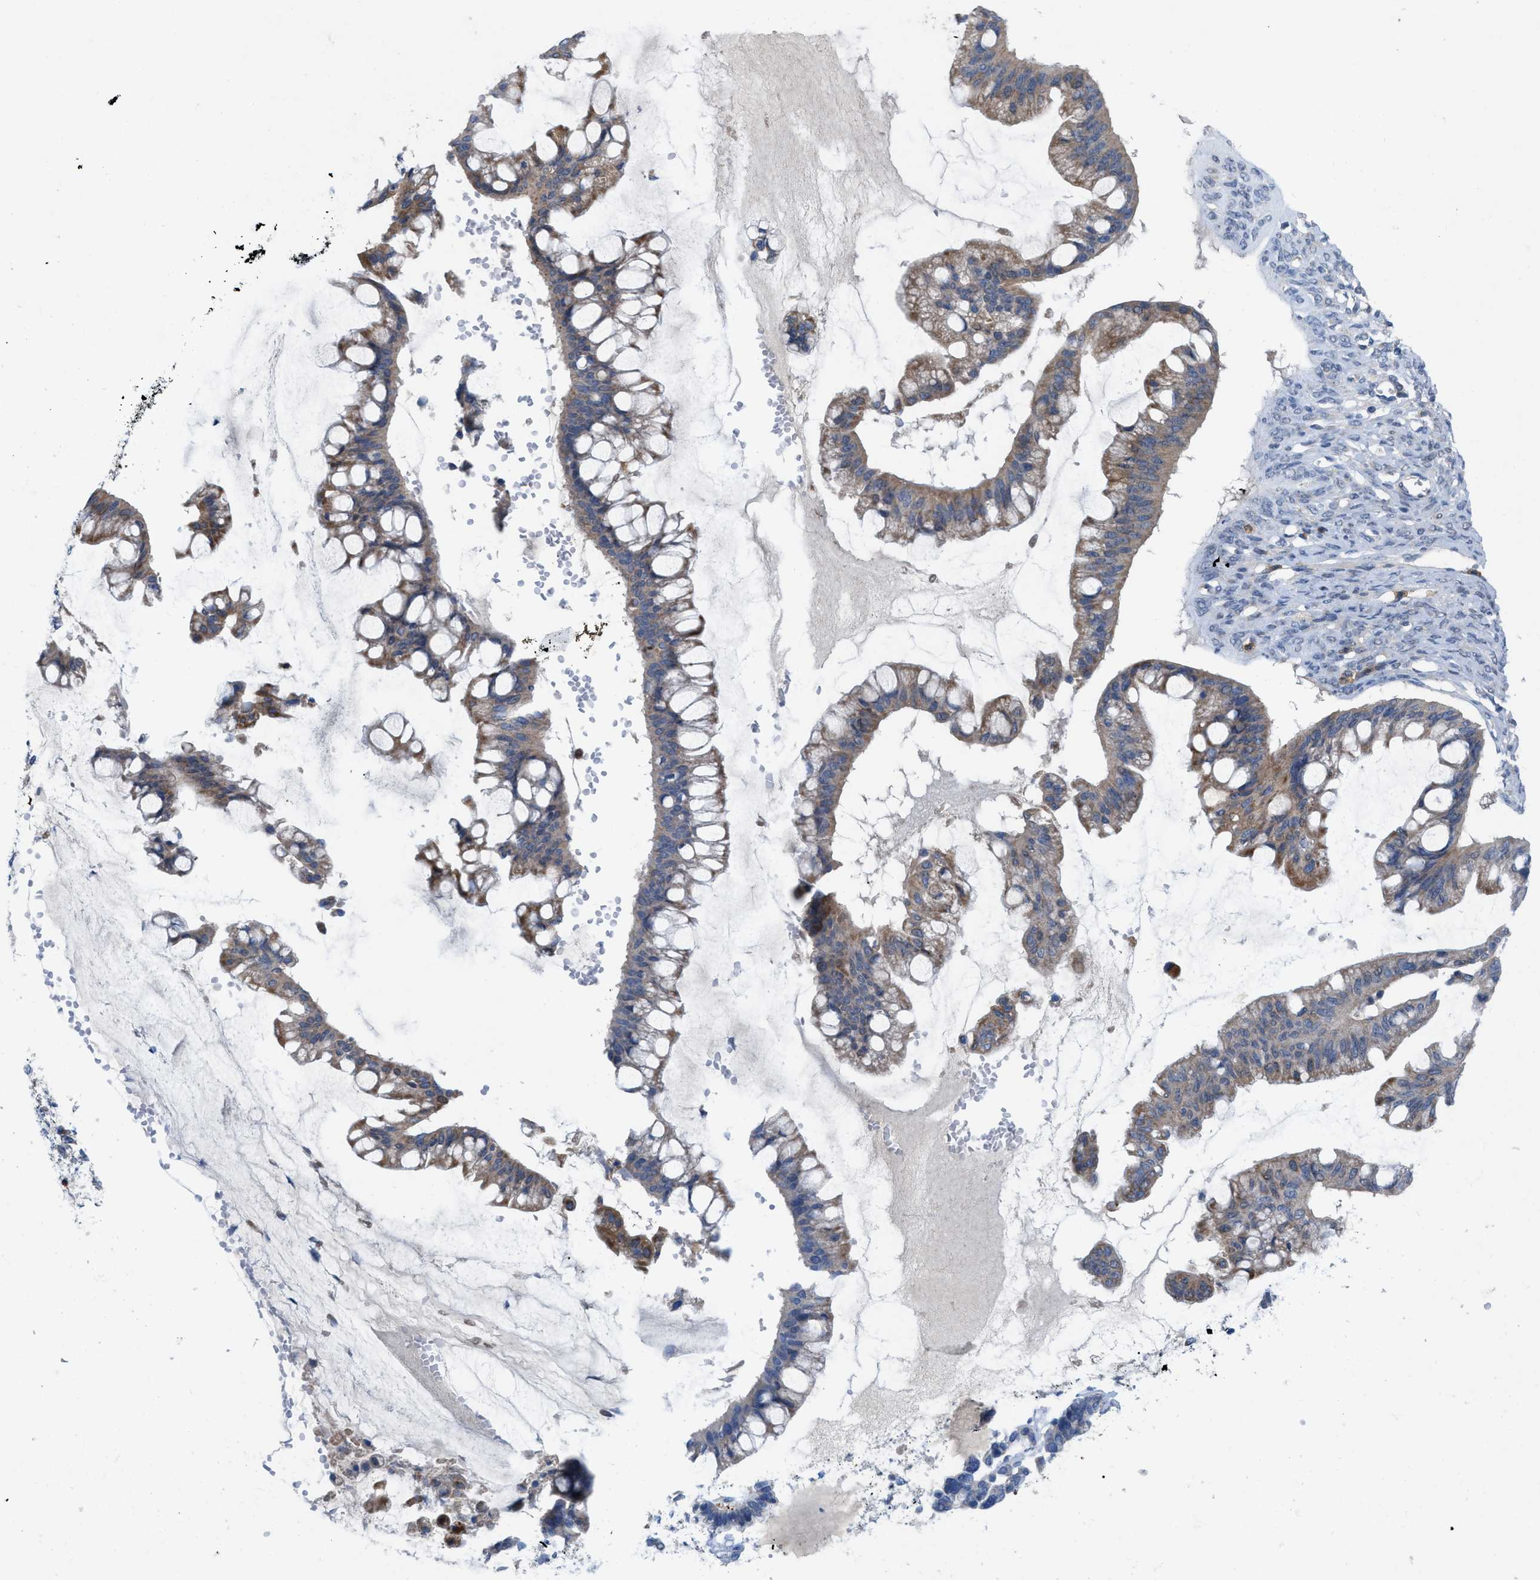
{"staining": {"intensity": "moderate", "quantity": ">75%", "location": "cytoplasmic/membranous"}, "tissue": "ovarian cancer", "cell_type": "Tumor cells", "image_type": "cancer", "snomed": [{"axis": "morphology", "description": "Cystadenocarcinoma, mucinous, NOS"}, {"axis": "topography", "description": "Ovary"}], "caption": "An immunohistochemistry micrograph of neoplastic tissue is shown. Protein staining in brown highlights moderate cytoplasmic/membranous positivity in ovarian mucinous cystadenocarcinoma within tumor cells.", "gene": "PLPPR5", "patient": {"sex": "female", "age": 73}}